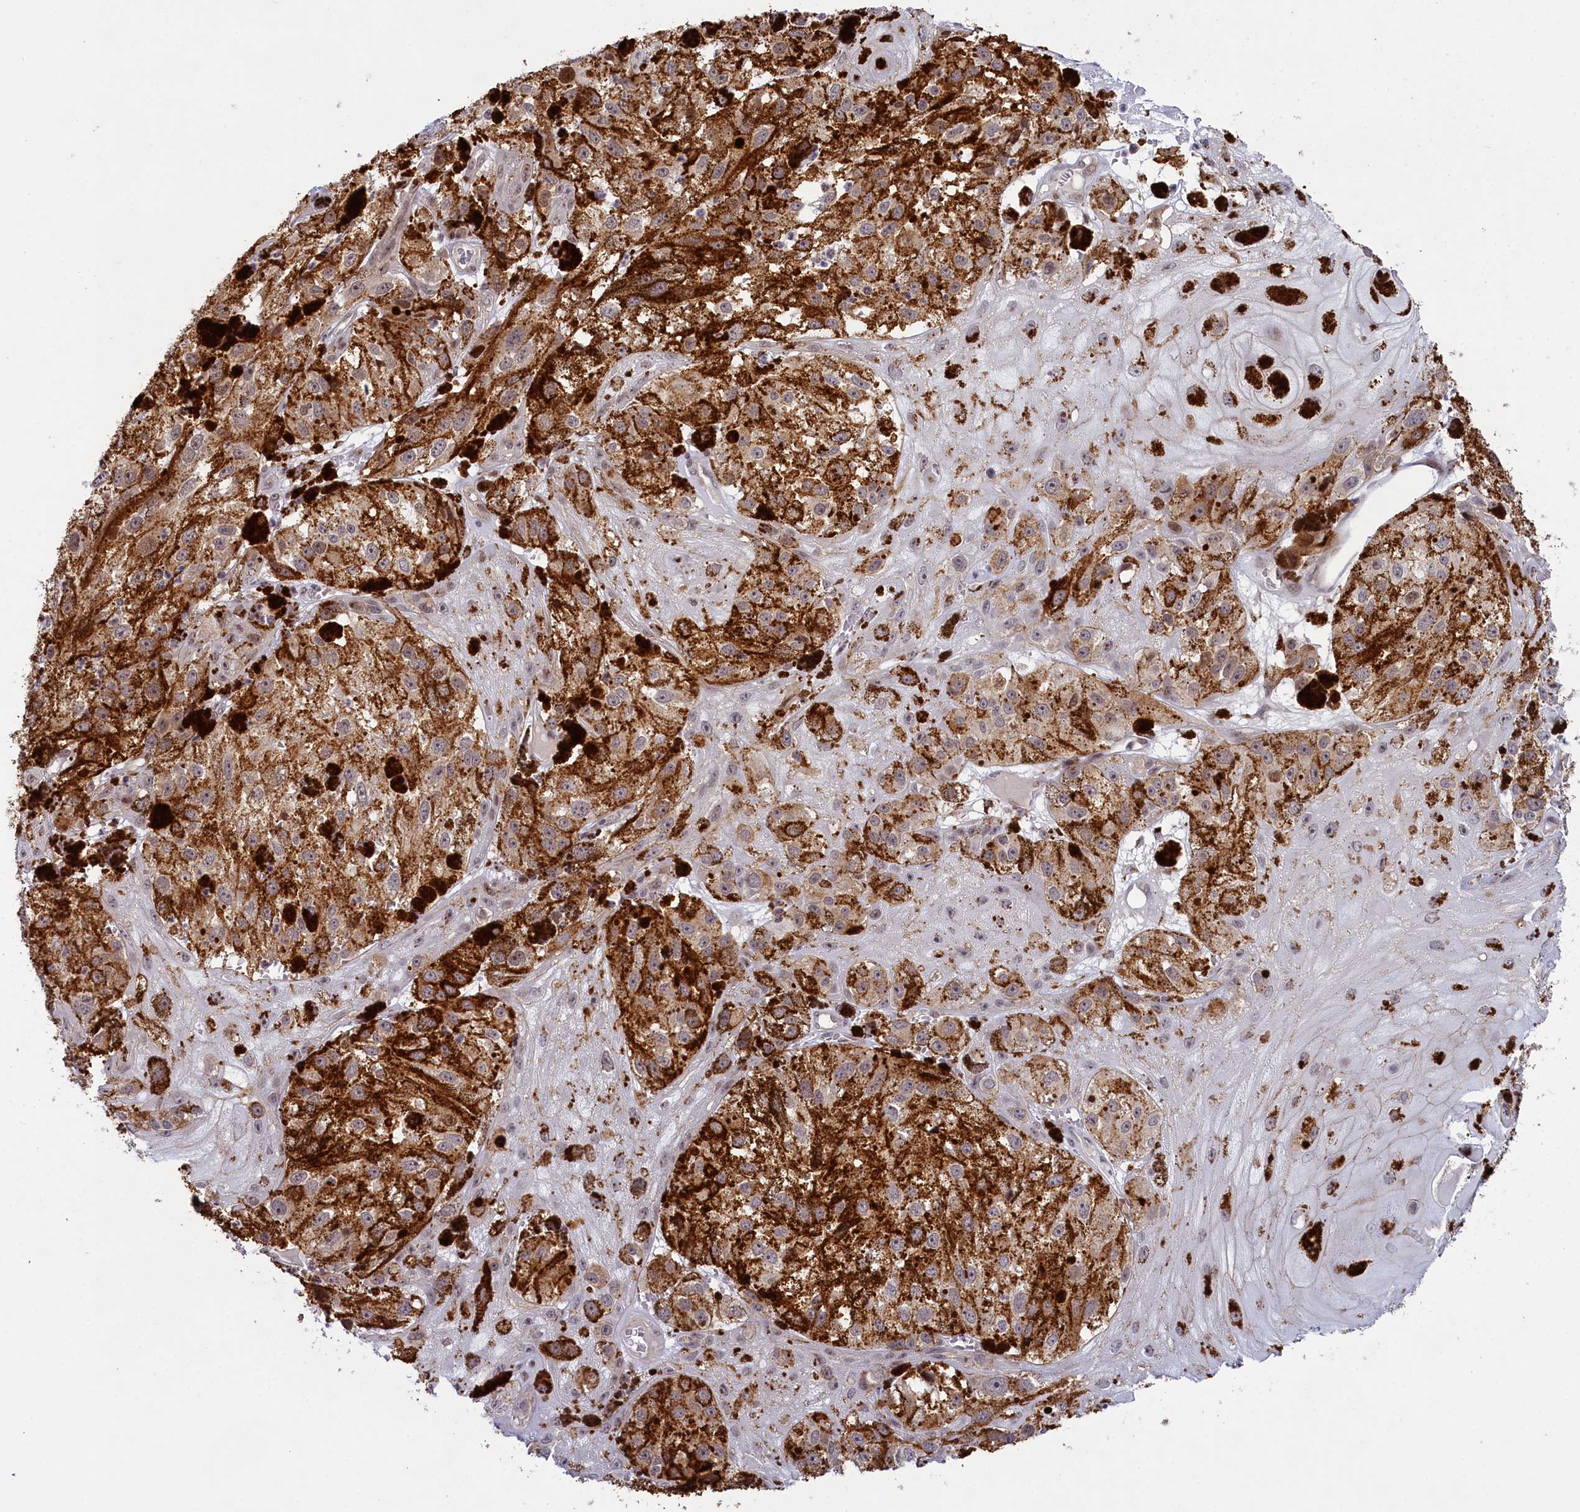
{"staining": {"intensity": "moderate", "quantity": "25%-75%", "location": "cytoplasmic/membranous"}, "tissue": "melanoma", "cell_type": "Tumor cells", "image_type": "cancer", "snomed": [{"axis": "morphology", "description": "Malignant melanoma, NOS"}, {"axis": "topography", "description": "Skin"}], "caption": "The immunohistochemical stain labels moderate cytoplasmic/membranous positivity in tumor cells of malignant melanoma tissue. The staining was performed using DAB (3,3'-diaminobenzidine), with brown indicating positive protein expression. Nuclei are stained blue with hematoxylin.", "gene": "CCL23", "patient": {"sex": "male", "age": 88}}